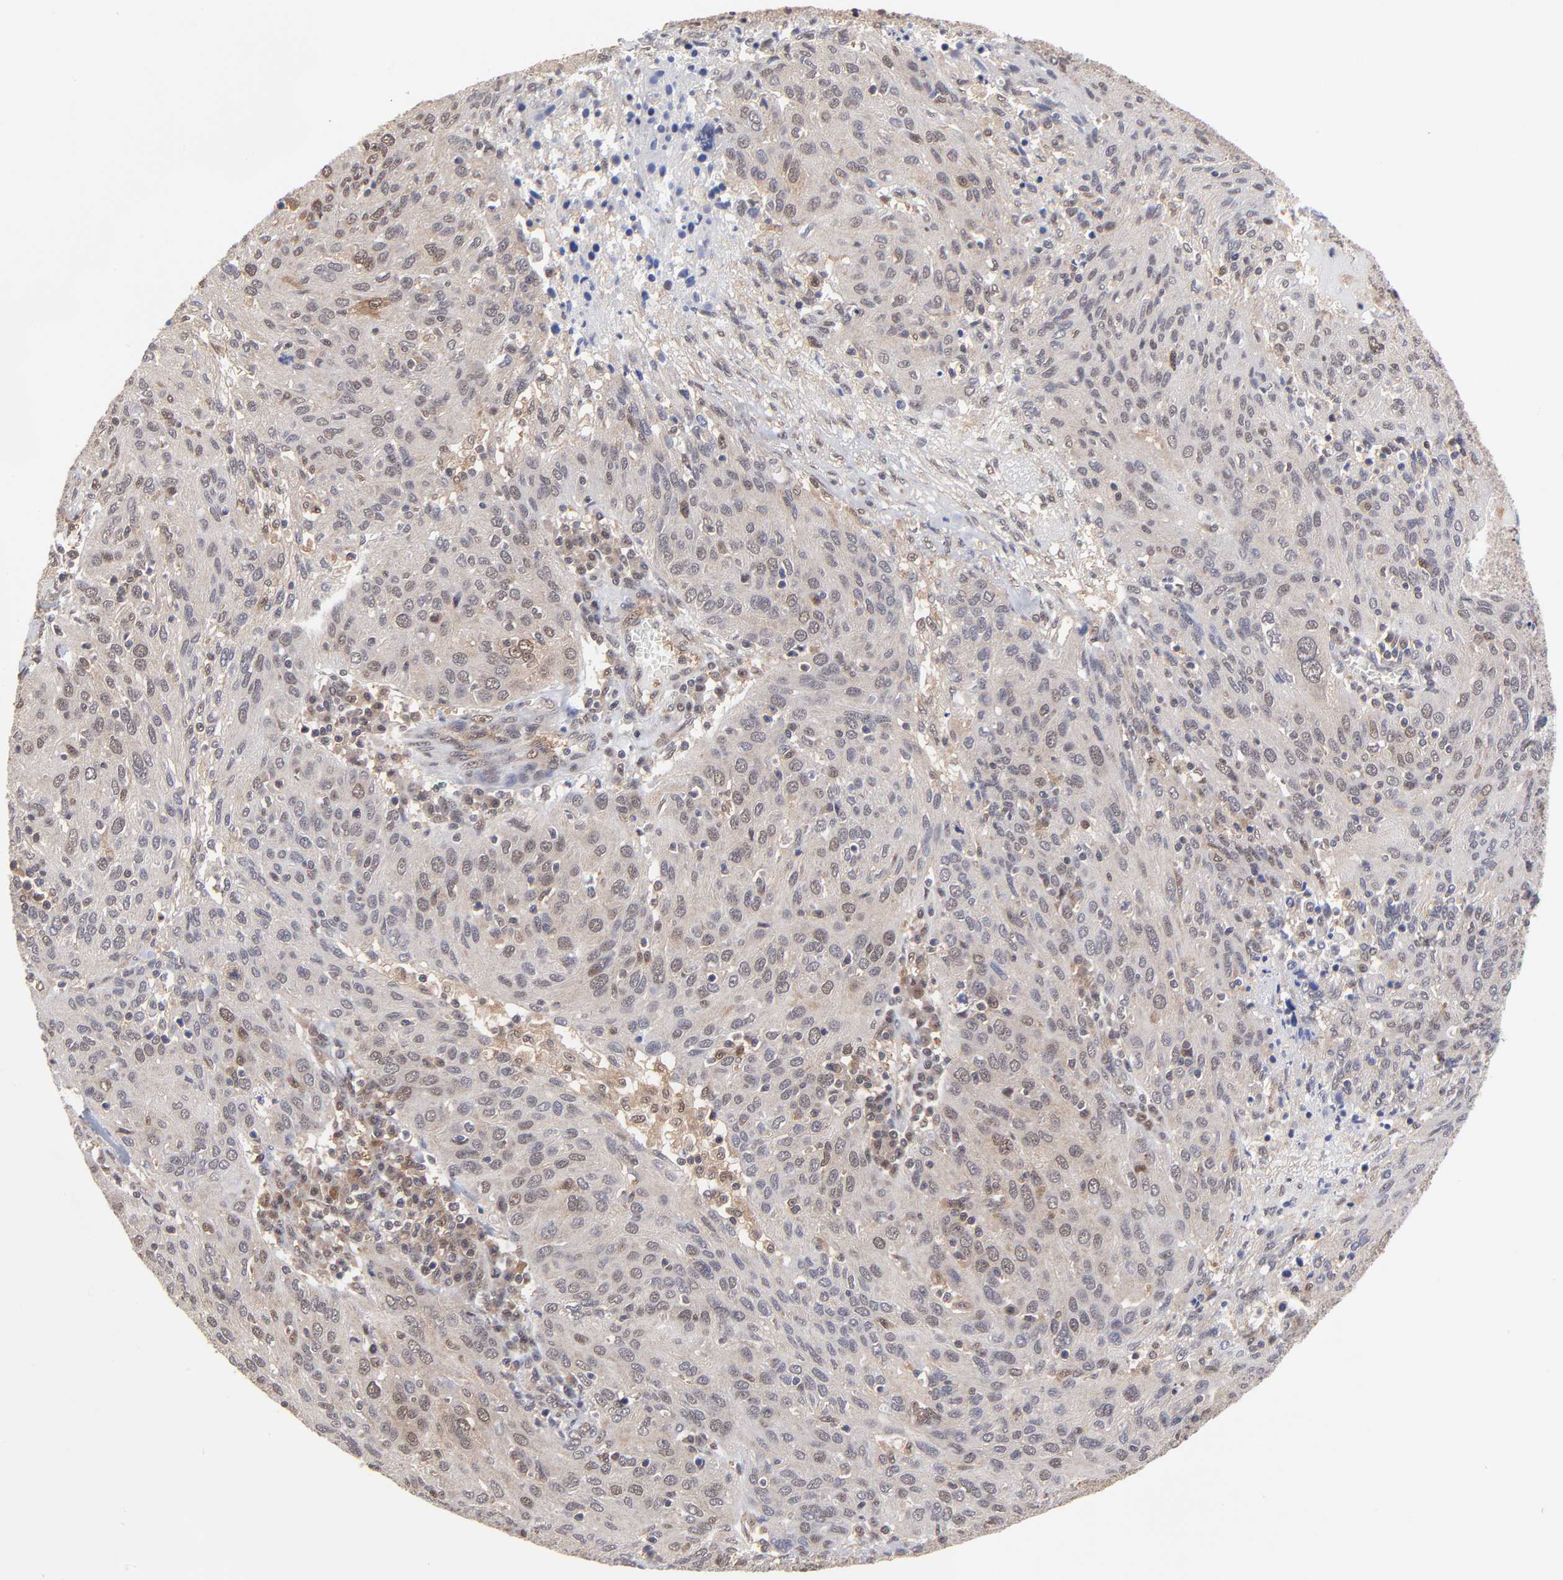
{"staining": {"intensity": "weak", "quantity": "<25%", "location": "nuclear"}, "tissue": "ovarian cancer", "cell_type": "Tumor cells", "image_type": "cancer", "snomed": [{"axis": "morphology", "description": "Carcinoma, endometroid"}, {"axis": "topography", "description": "Ovary"}], "caption": "Tumor cells show no significant protein positivity in endometroid carcinoma (ovarian).", "gene": "PSMC4", "patient": {"sex": "female", "age": 50}}